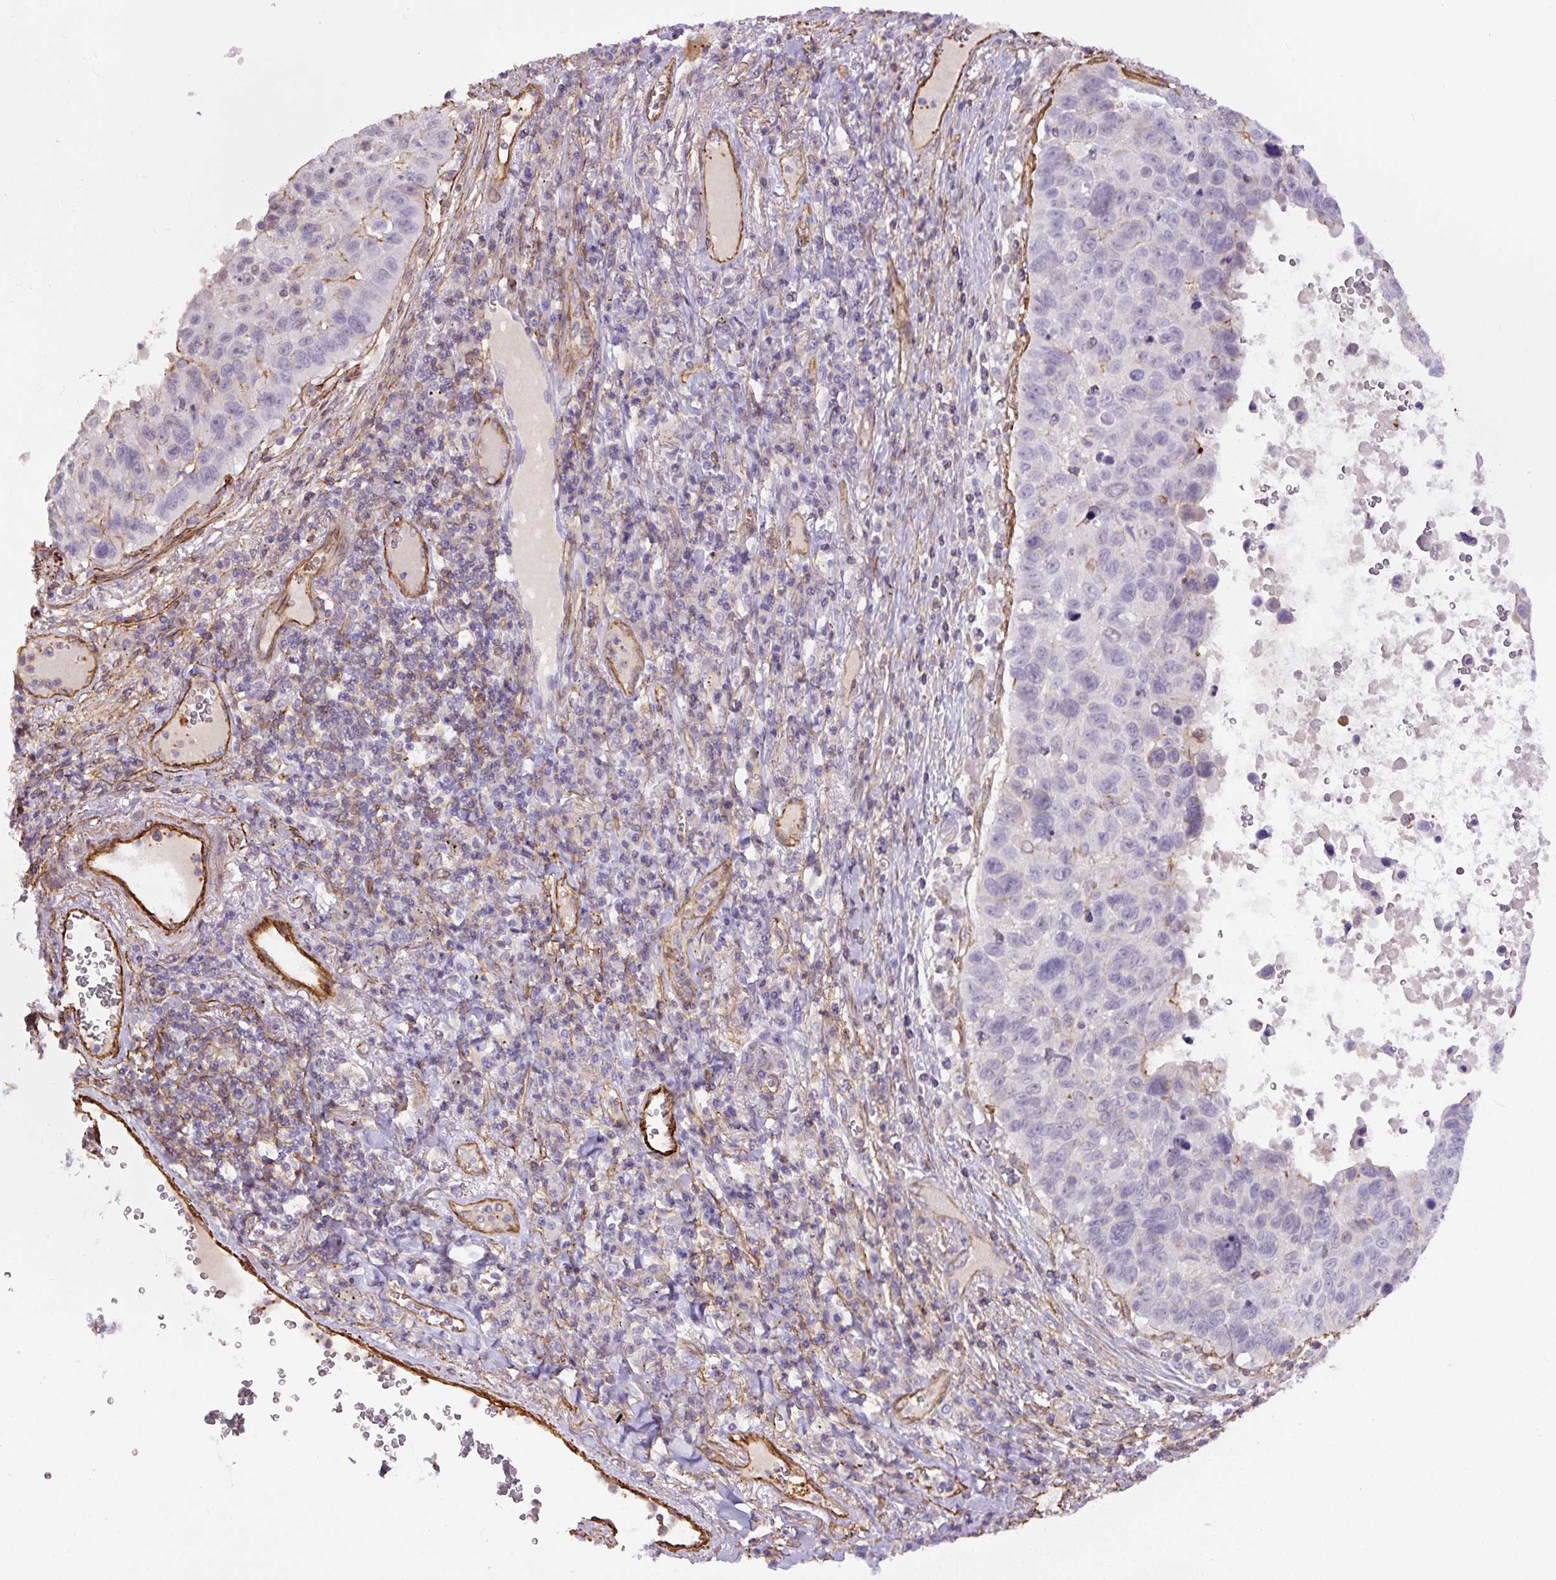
{"staining": {"intensity": "negative", "quantity": "none", "location": "none"}, "tissue": "lung cancer", "cell_type": "Tumor cells", "image_type": "cancer", "snomed": [{"axis": "morphology", "description": "Squamous cell carcinoma, NOS"}, {"axis": "topography", "description": "Lung"}], "caption": "Tumor cells are negative for brown protein staining in lung squamous cell carcinoma.", "gene": "B3GALT5", "patient": {"sex": "male", "age": 66}}